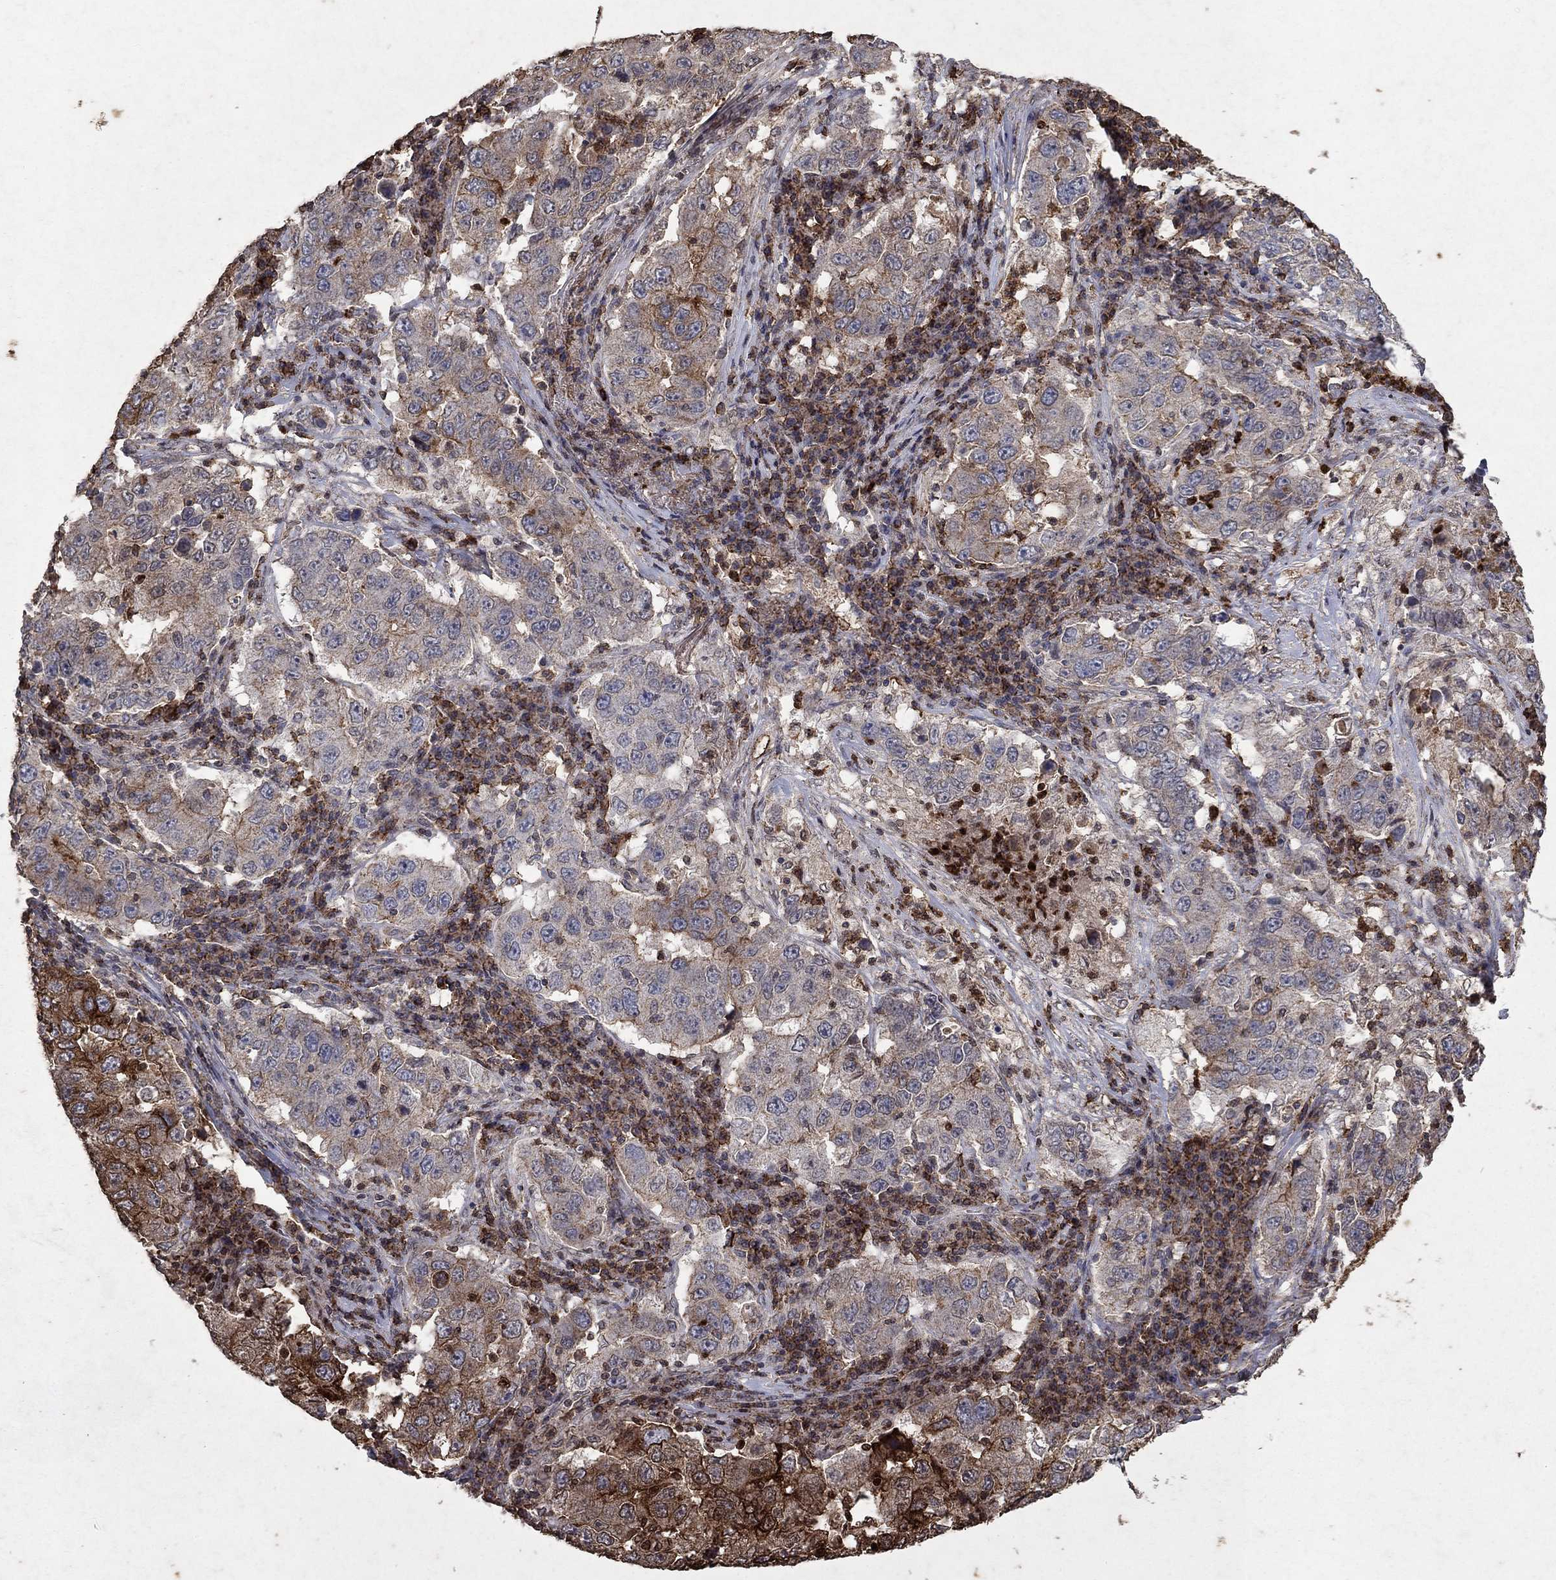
{"staining": {"intensity": "strong", "quantity": "25%-75%", "location": "cytoplasmic/membranous,nuclear"}, "tissue": "lung cancer", "cell_type": "Tumor cells", "image_type": "cancer", "snomed": [{"axis": "morphology", "description": "Adenocarcinoma, NOS"}, {"axis": "topography", "description": "Lung"}], "caption": "This micrograph exhibits IHC staining of lung cancer (adenocarcinoma), with high strong cytoplasmic/membranous and nuclear staining in approximately 25%-75% of tumor cells.", "gene": "CD24", "patient": {"sex": "male", "age": 73}}